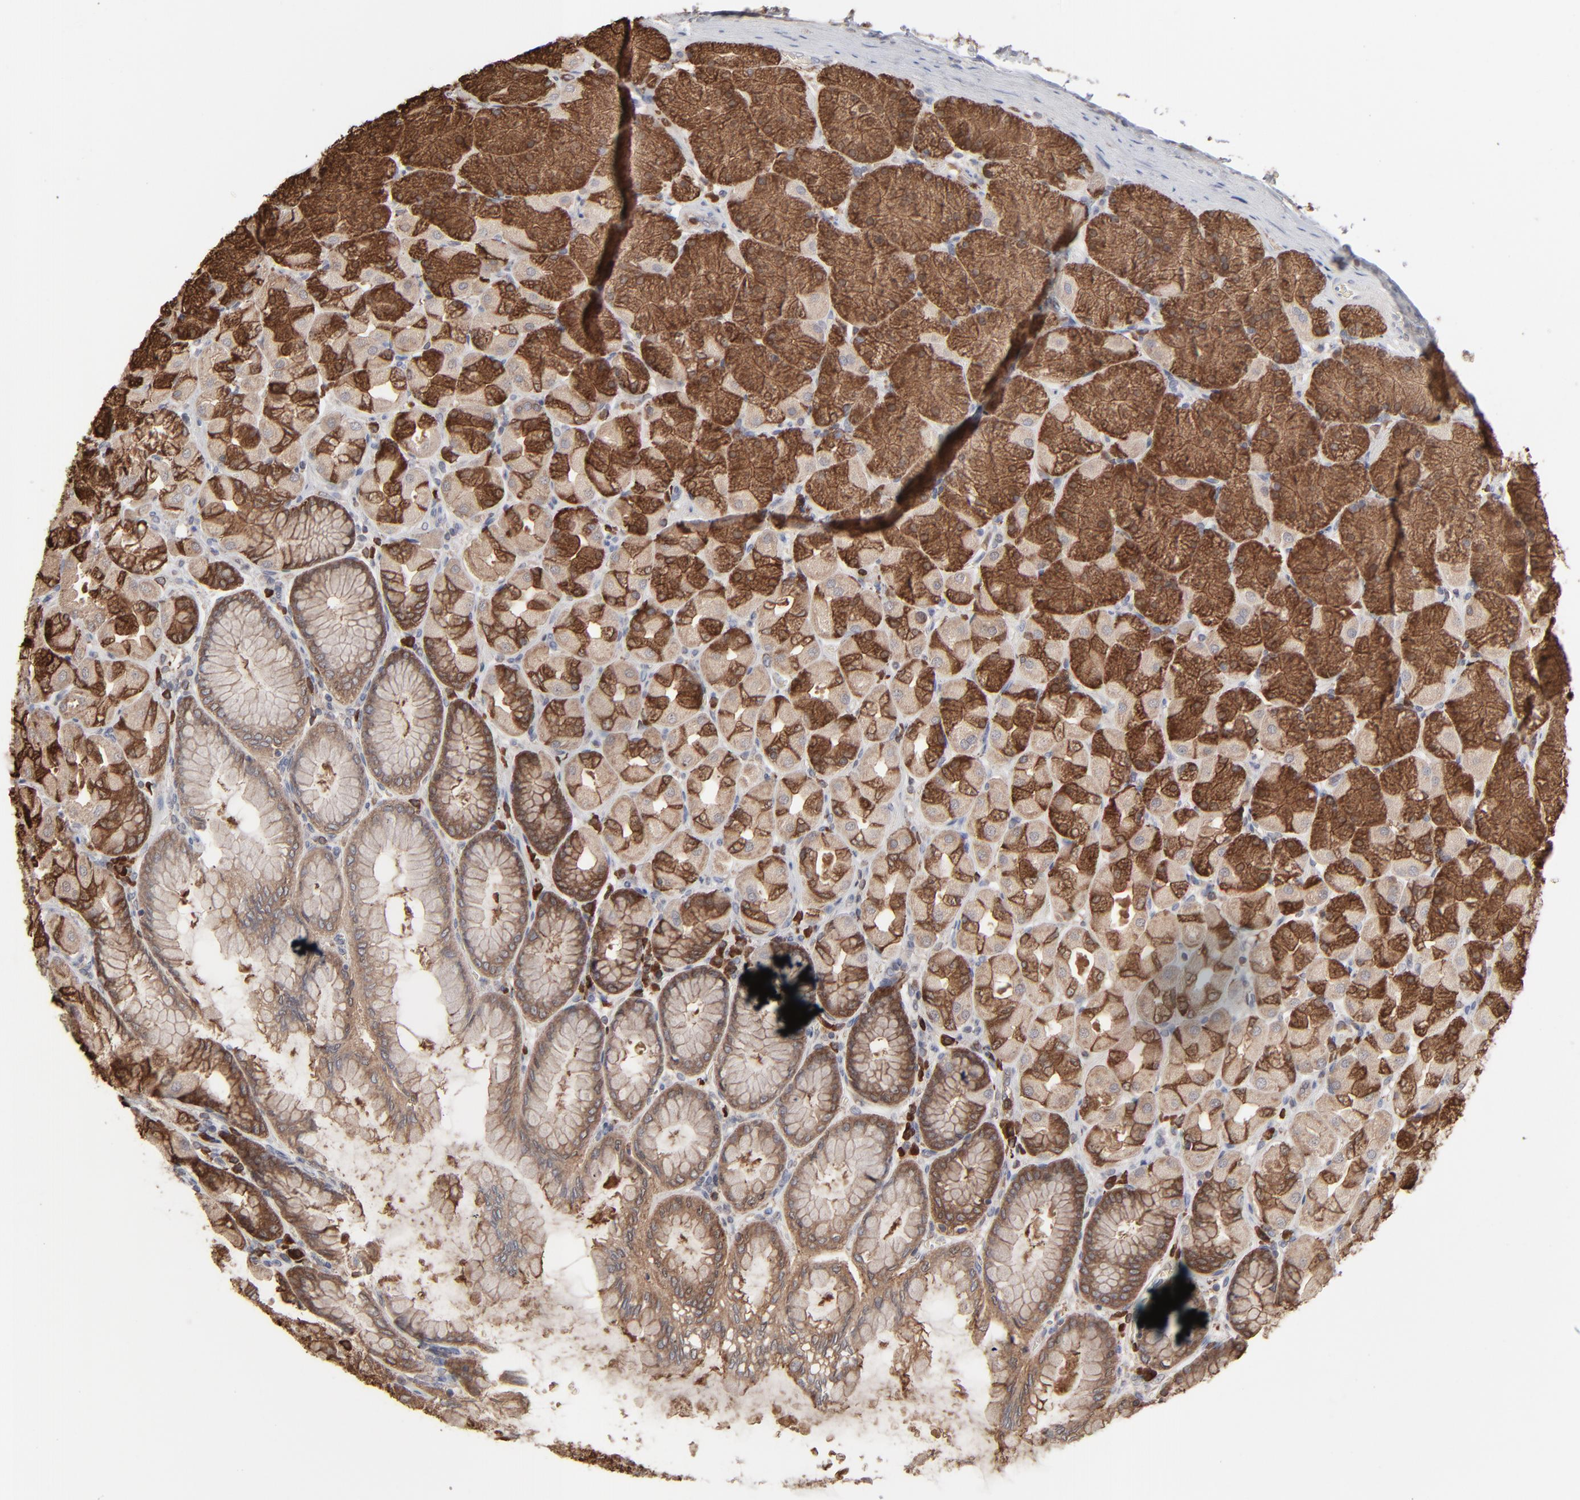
{"staining": {"intensity": "strong", "quantity": ">75%", "location": "cytoplasmic/membranous"}, "tissue": "stomach", "cell_type": "Glandular cells", "image_type": "normal", "snomed": [{"axis": "morphology", "description": "Normal tissue, NOS"}, {"axis": "topography", "description": "Stomach, upper"}], "caption": "Immunohistochemical staining of unremarkable stomach displays strong cytoplasmic/membranous protein positivity in approximately >75% of glandular cells. The protein of interest is stained brown, and the nuclei are stained in blue (DAB (3,3'-diaminobenzidine) IHC with brightfield microscopy, high magnification).", "gene": "NME1", "patient": {"sex": "female", "age": 56}}